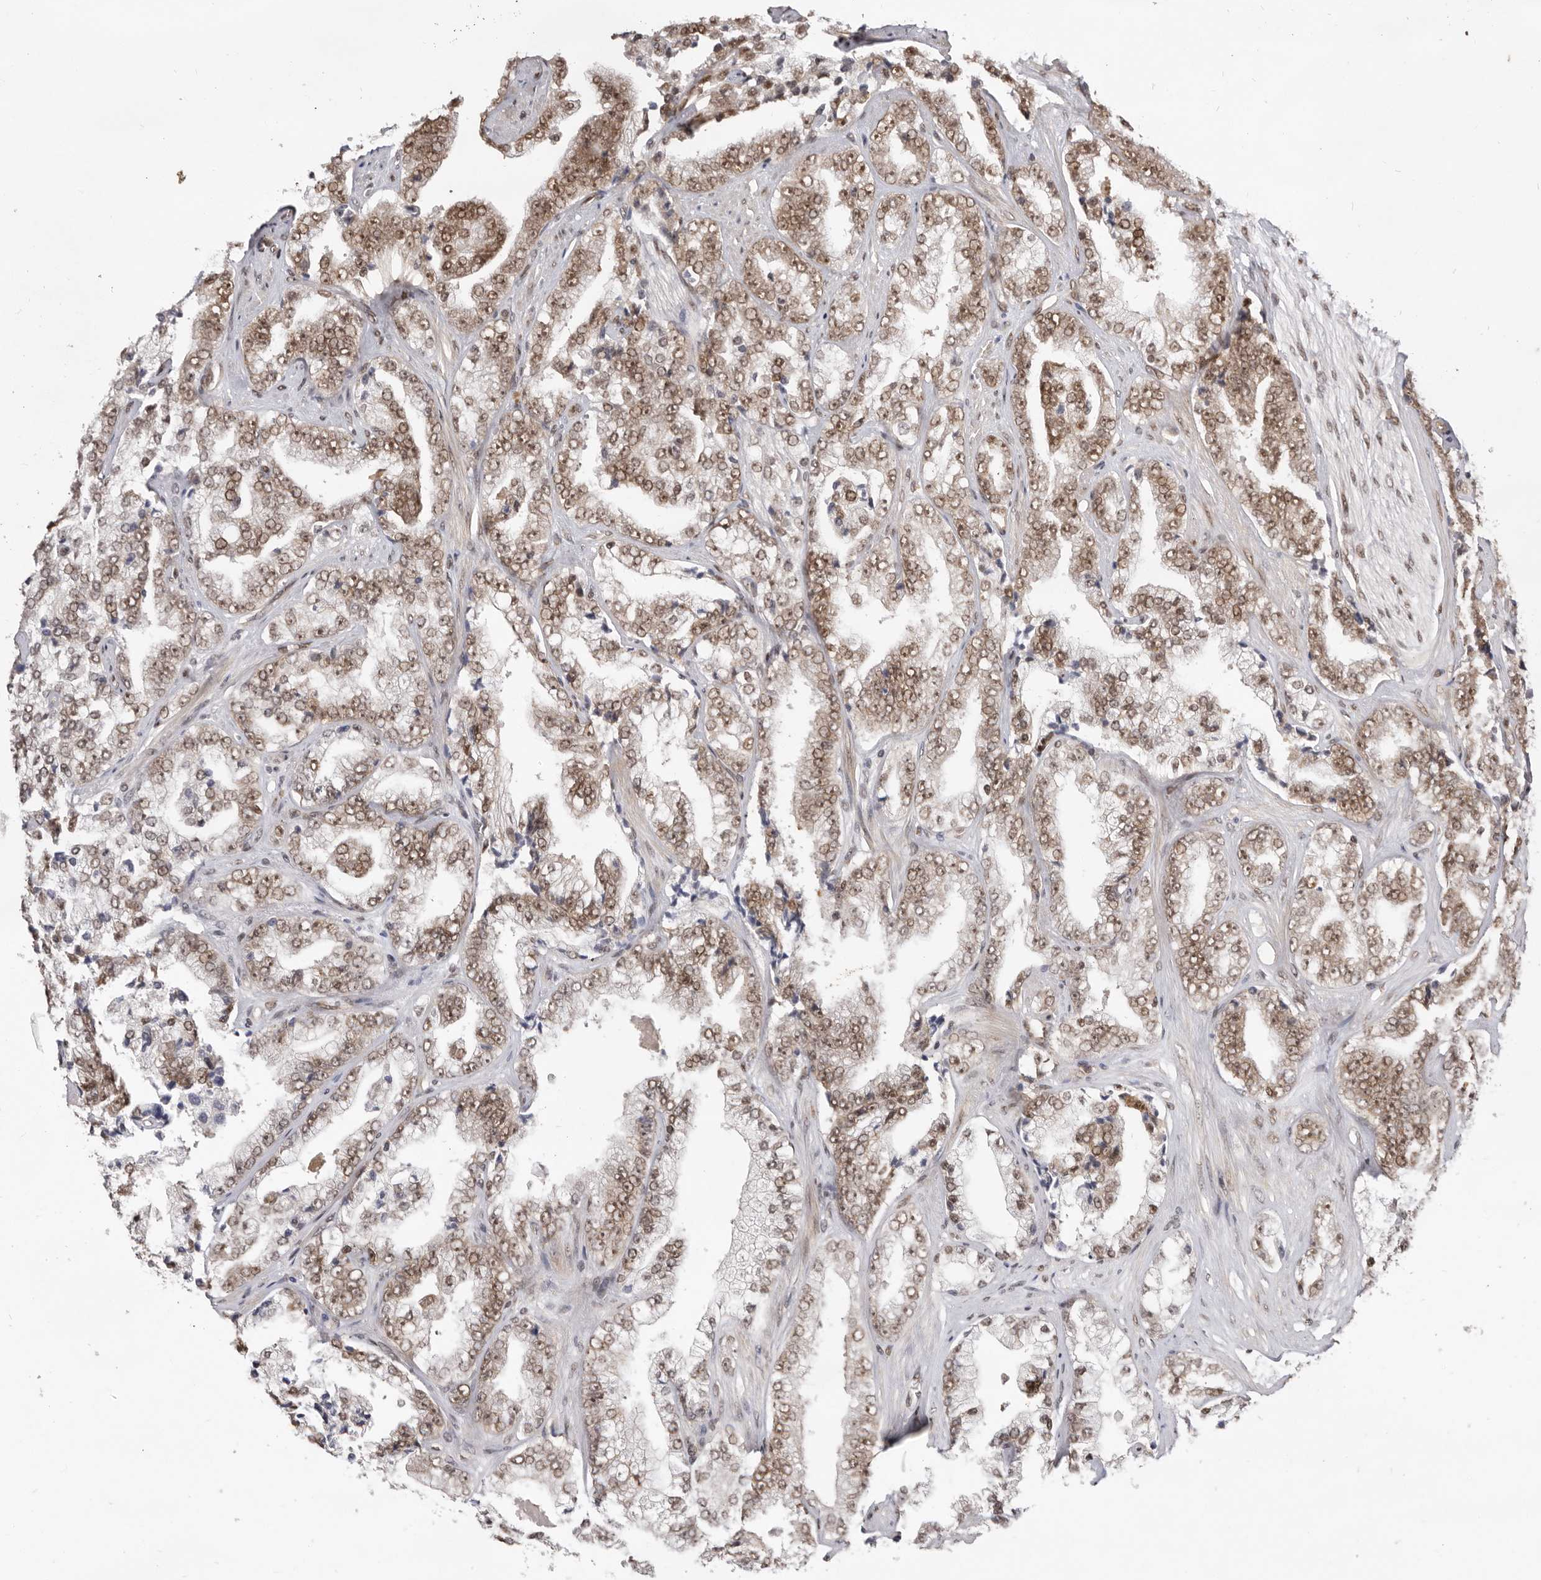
{"staining": {"intensity": "moderate", "quantity": ">75%", "location": "nuclear"}, "tissue": "prostate cancer", "cell_type": "Tumor cells", "image_type": "cancer", "snomed": [{"axis": "morphology", "description": "Adenocarcinoma, High grade"}, {"axis": "topography", "description": "Prostate"}], "caption": "IHC (DAB (3,3'-diaminobenzidine)) staining of human prostate high-grade adenocarcinoma displays moderate nuclear protein staining in approximately >75% of tumor cells.", "gene": "CHTOP", "patient": {"sex": "male", "age": 71}}